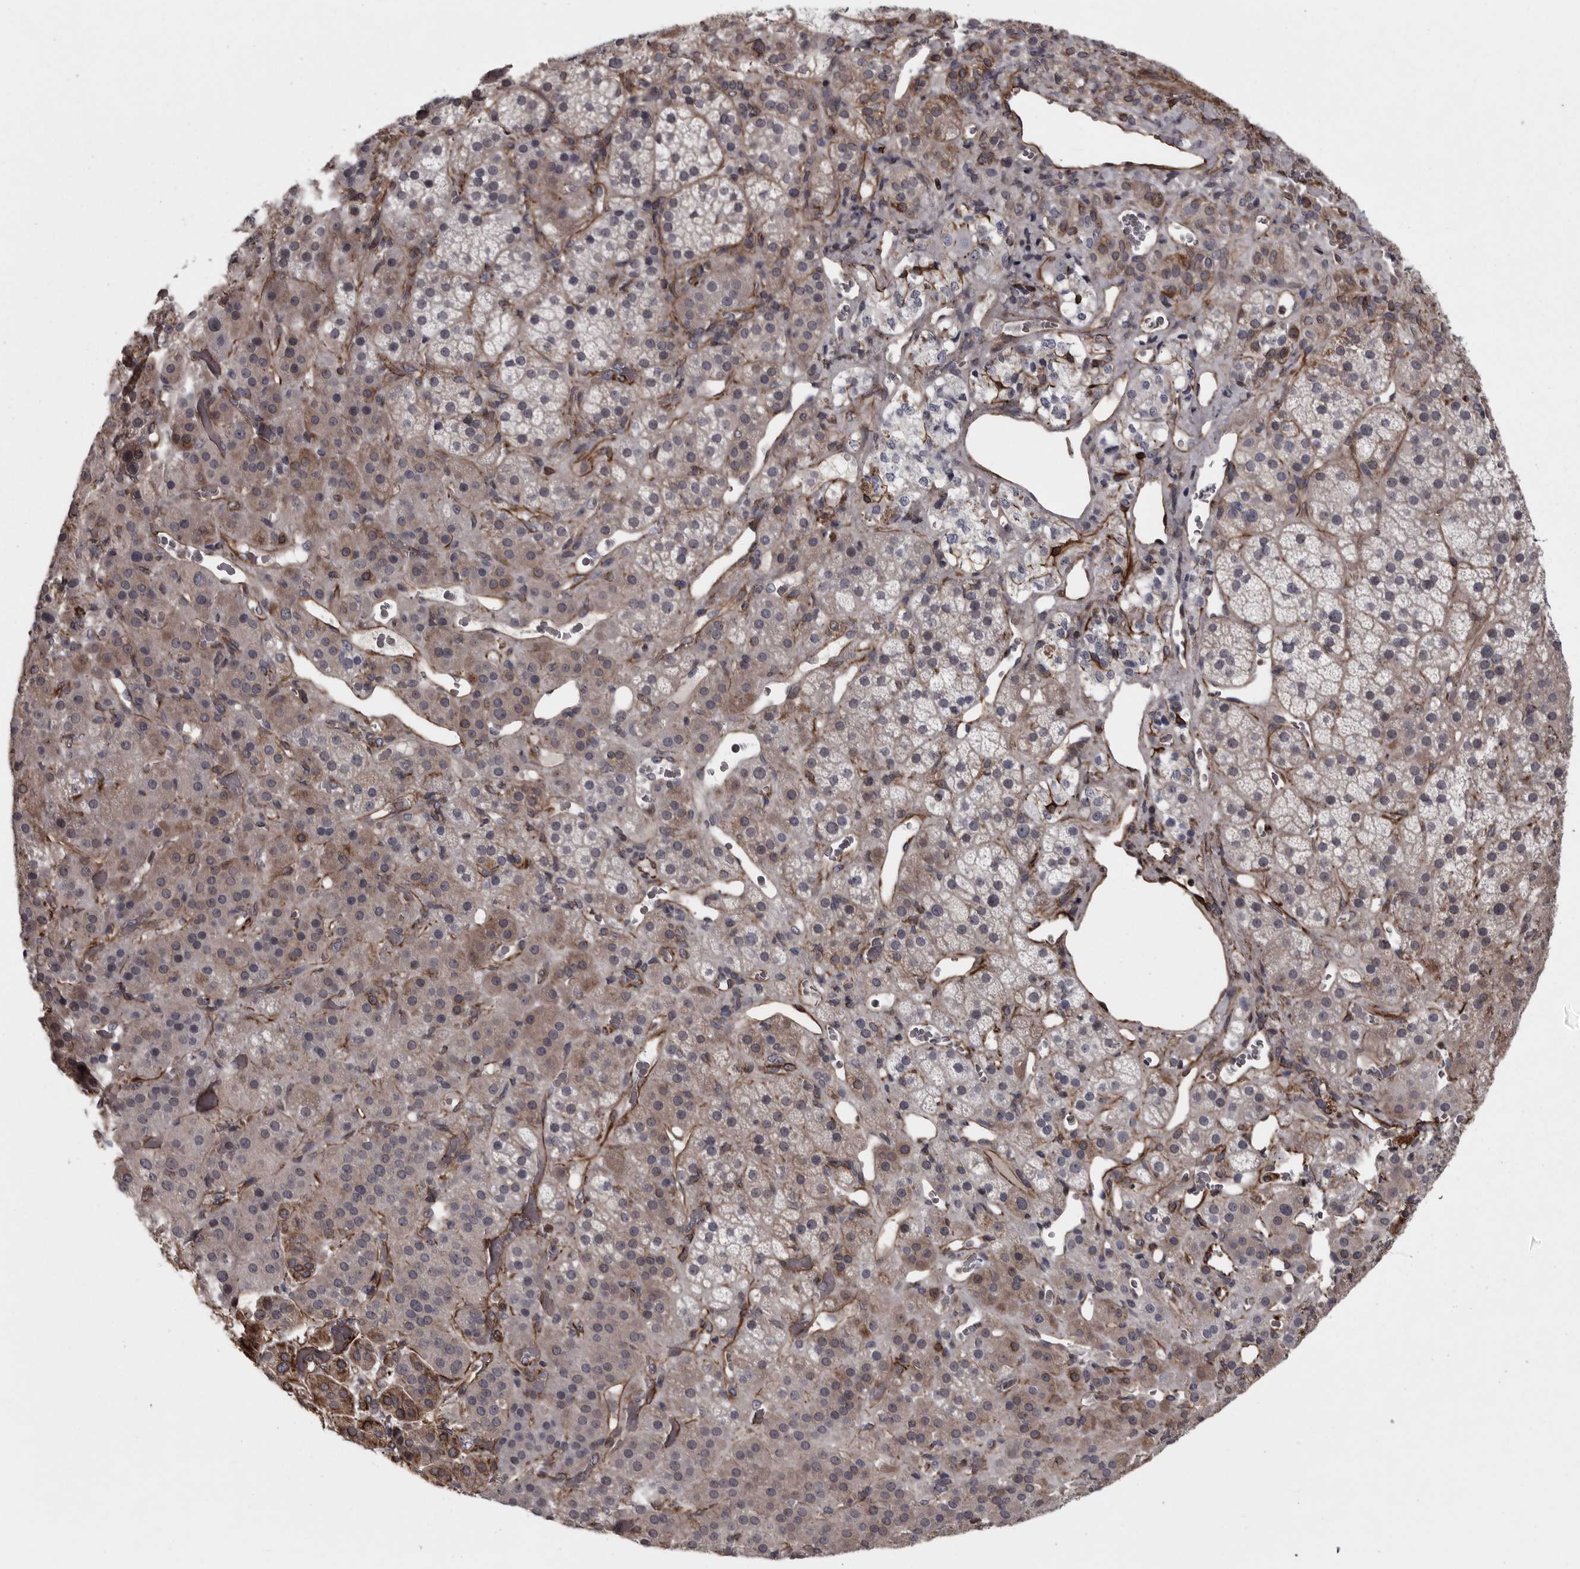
{"staining": {"intensity": "weak", "quantity": "25%-75%", "location": "cytoplasmic/membranous"}, "tissue": "adrenal gland", "cell_type": "Glandular cells", "image_type": "normal", "snomed": [{"axis": "morphology", "description": "Normal tissue, NOS"}, {"axis": "topography", "description": "Adrenal gland"}], "caption": "Immunohistochemical staining of unremarkable human adrenal gland demonstrates 25%-75% levels of weak cytoplasmic/membranous protein staining in approximately 25%-75% of glandular cells.", "gene": "FAAP100", "patient": {"sex": "male", "age": 57}}